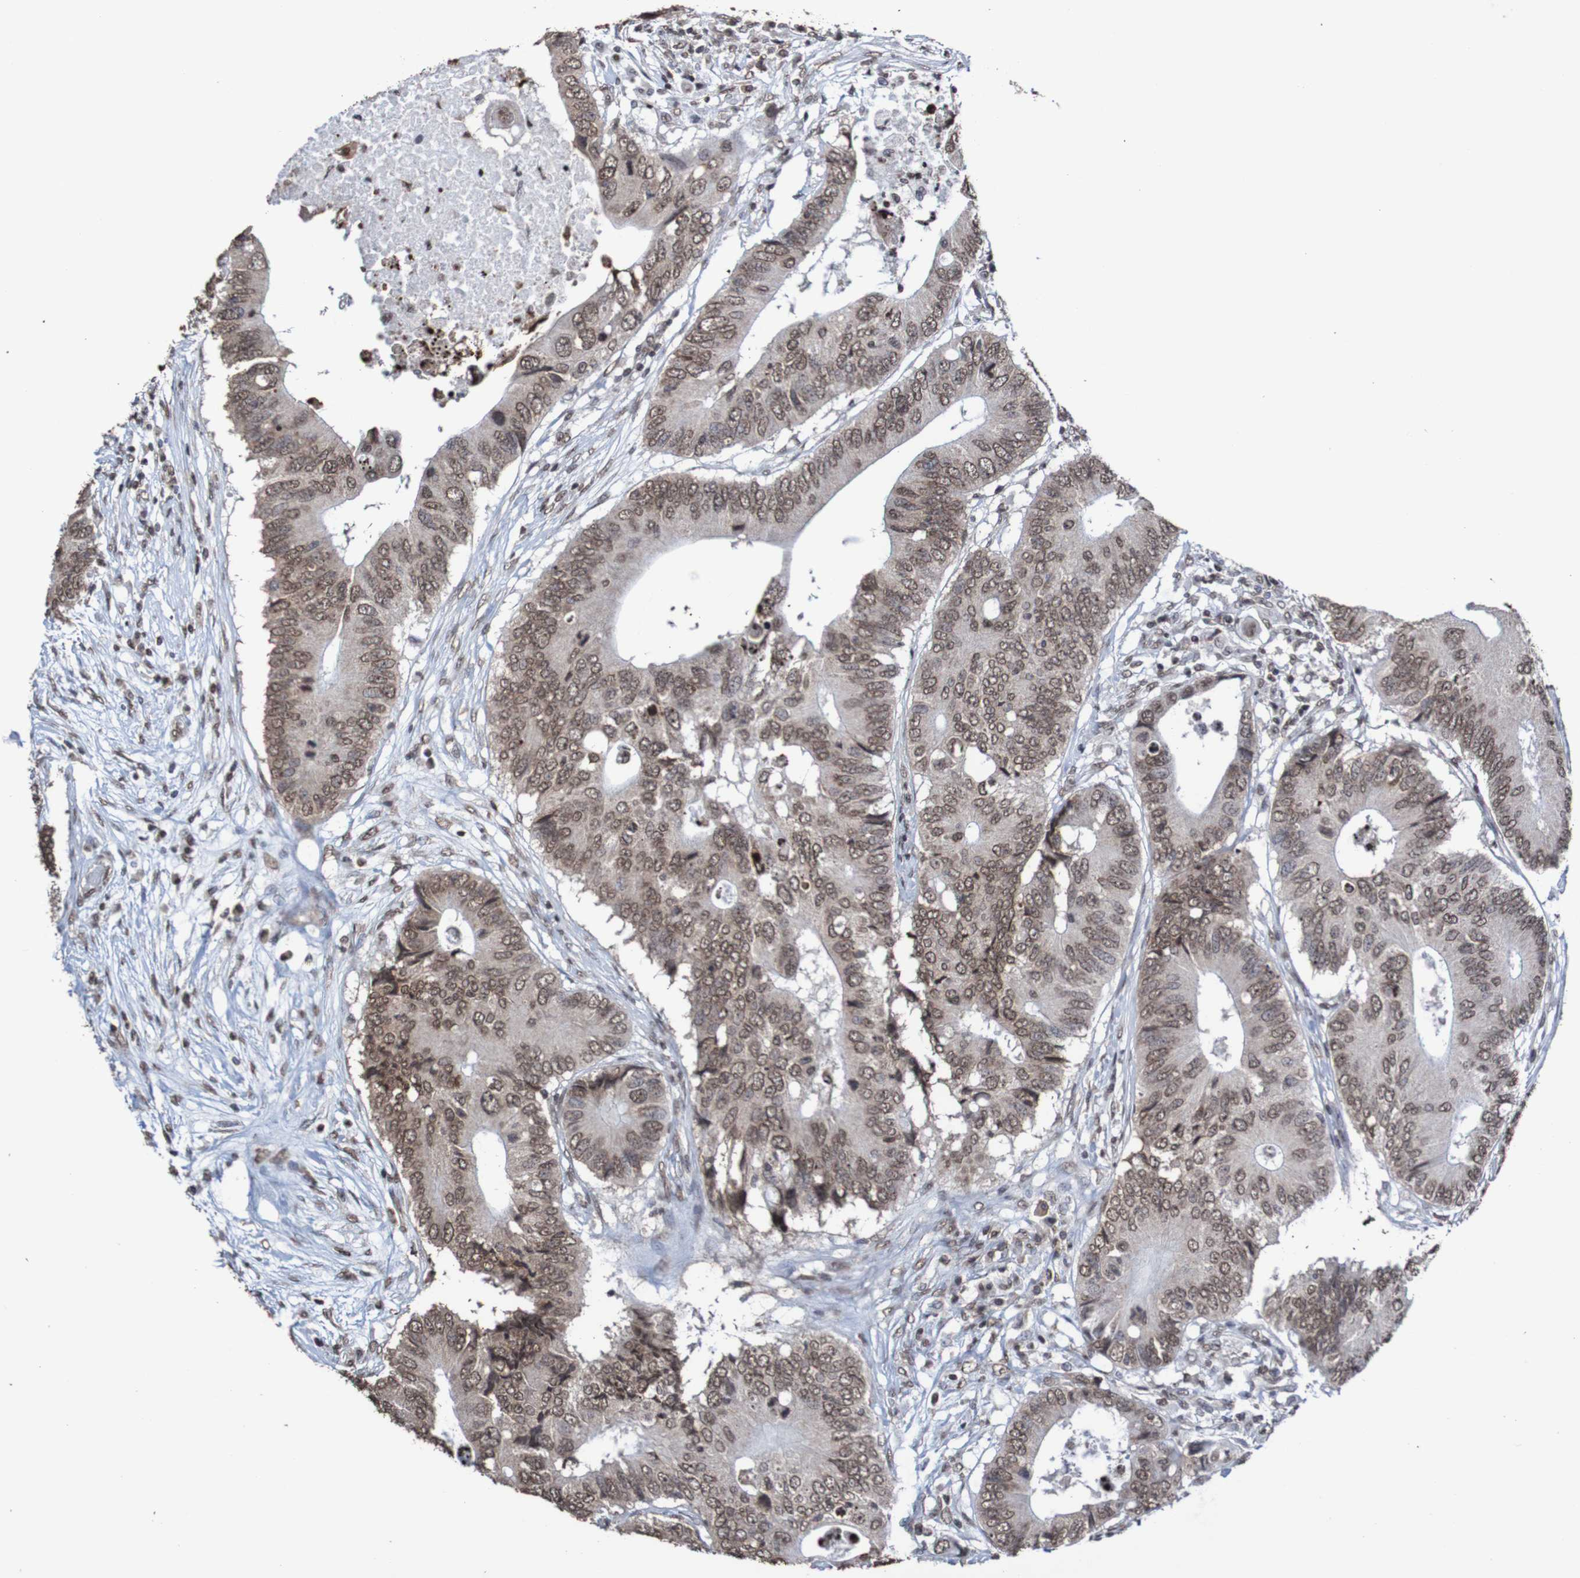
{"staining": {"intensity": "moderate", "quantity": ">75%", "location": "nuclear"}, "tissue": "colorectal cancer", "cell_type": "Tumor cells", "image_type": "cancer", "snomed": [{"axis": "morphology", "description": "Adenocarcinoma, NOS"}, {"axis": "topography", "description": "Colon"}], "caption": "Protein expression analysis of human colorectal cancer reveals moderate nuclear expression in about >75% of tumor cells.", "gene": "GFI1", "patient": {"sex": "male", "age": 71}}